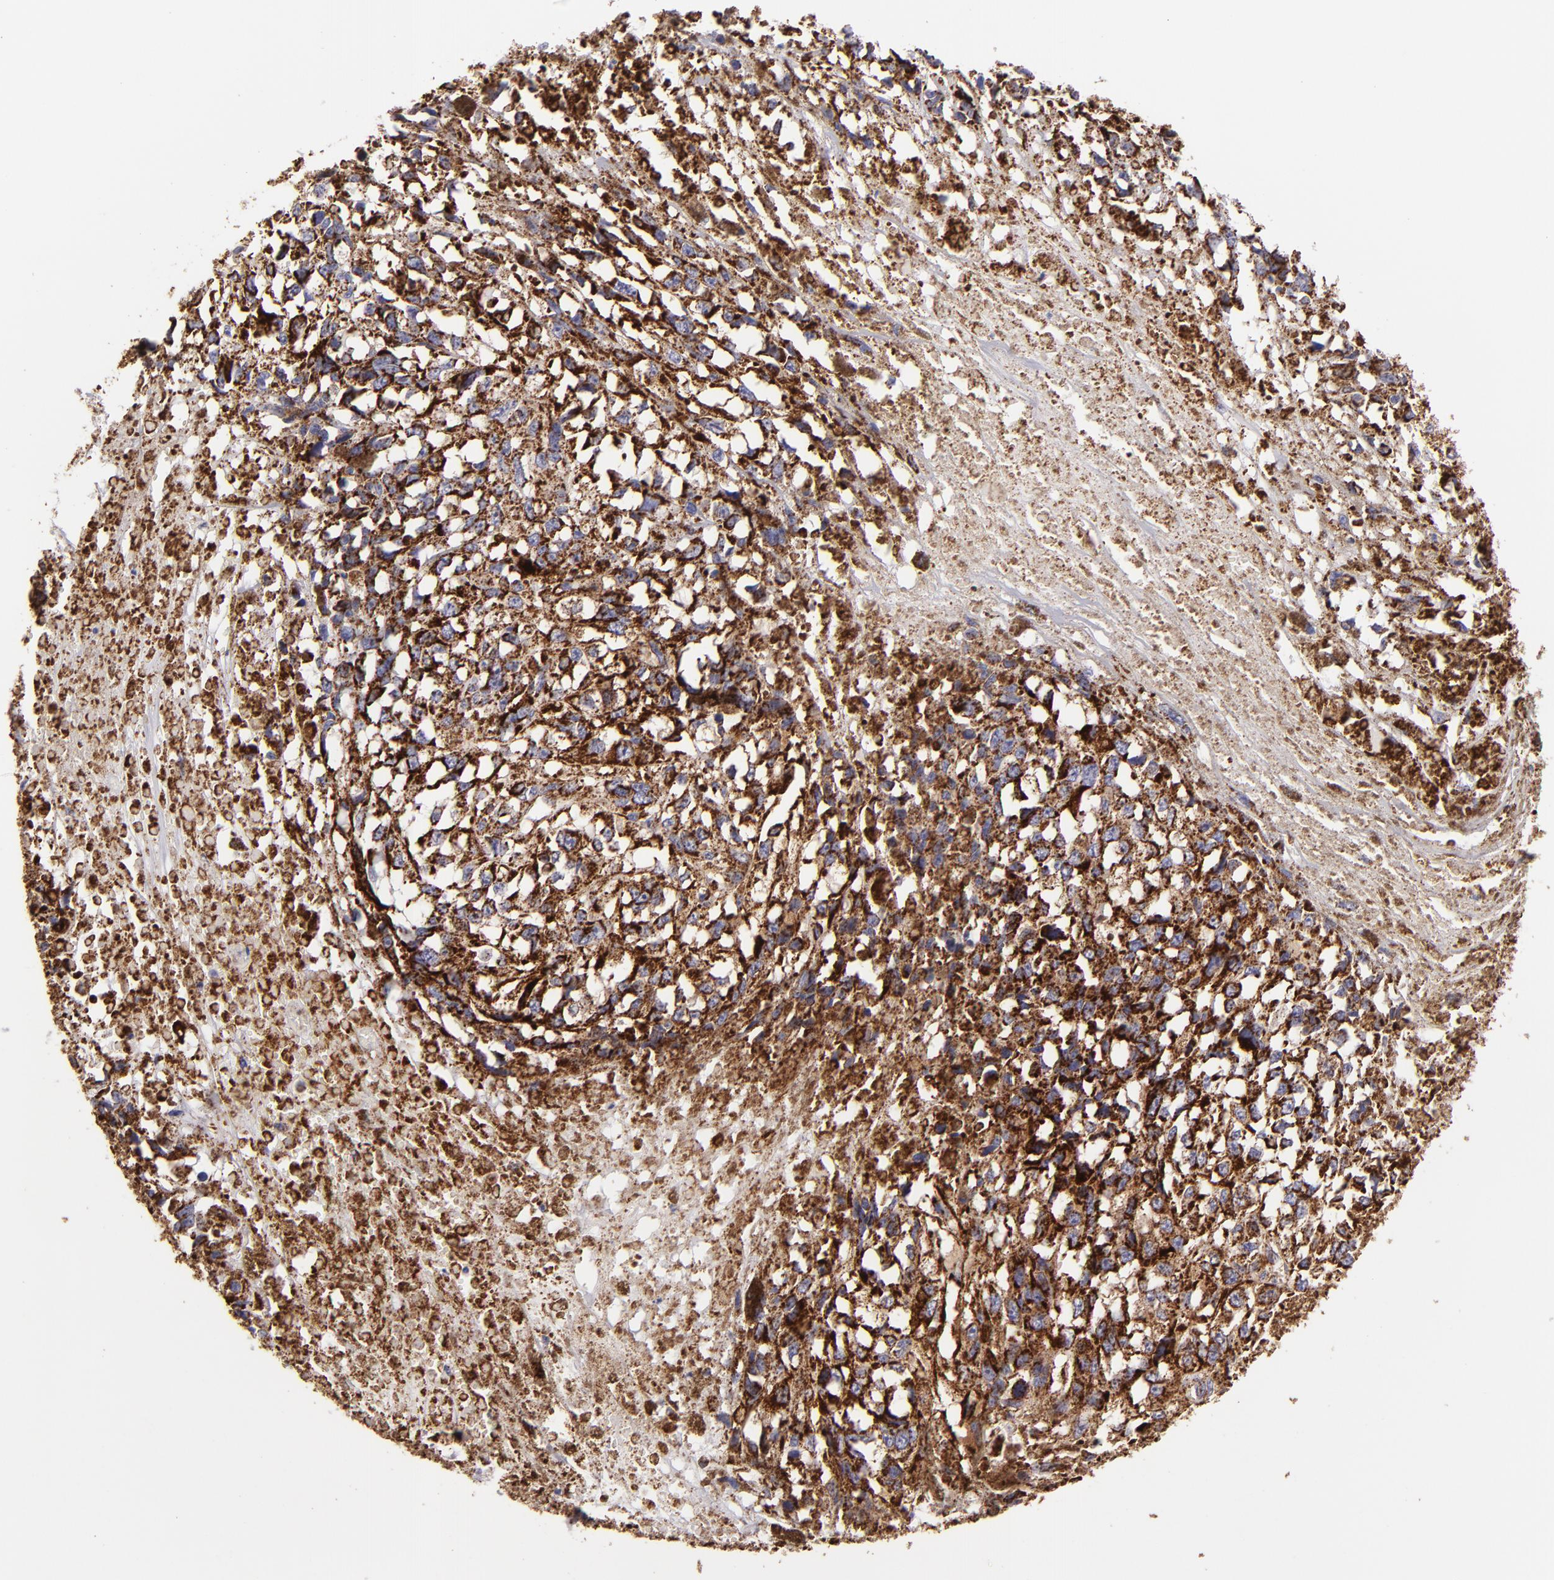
{"staining": {"intensity": "strong", "quantity": ">75%", "location": "cytoplasmic/membranous"}, "tissue": "melanoma", "cell_type": "Tumor cells", "image_type": "cancer", "snomed": [{"axis": "morphology", "description": "Malignant melanoma, Metastatic site"}, {"axis": "topography", "description": "Lymph node"}], "caption": "Melanoma was stained to show a protein in brown. There is high levels of strong cytoplasmic/membranous positivity in approximately >75% of tumor cells. Nuclei are stained in blue.", "gene": "HSPD1", "patient": {"sex": "male", "age": 59}}